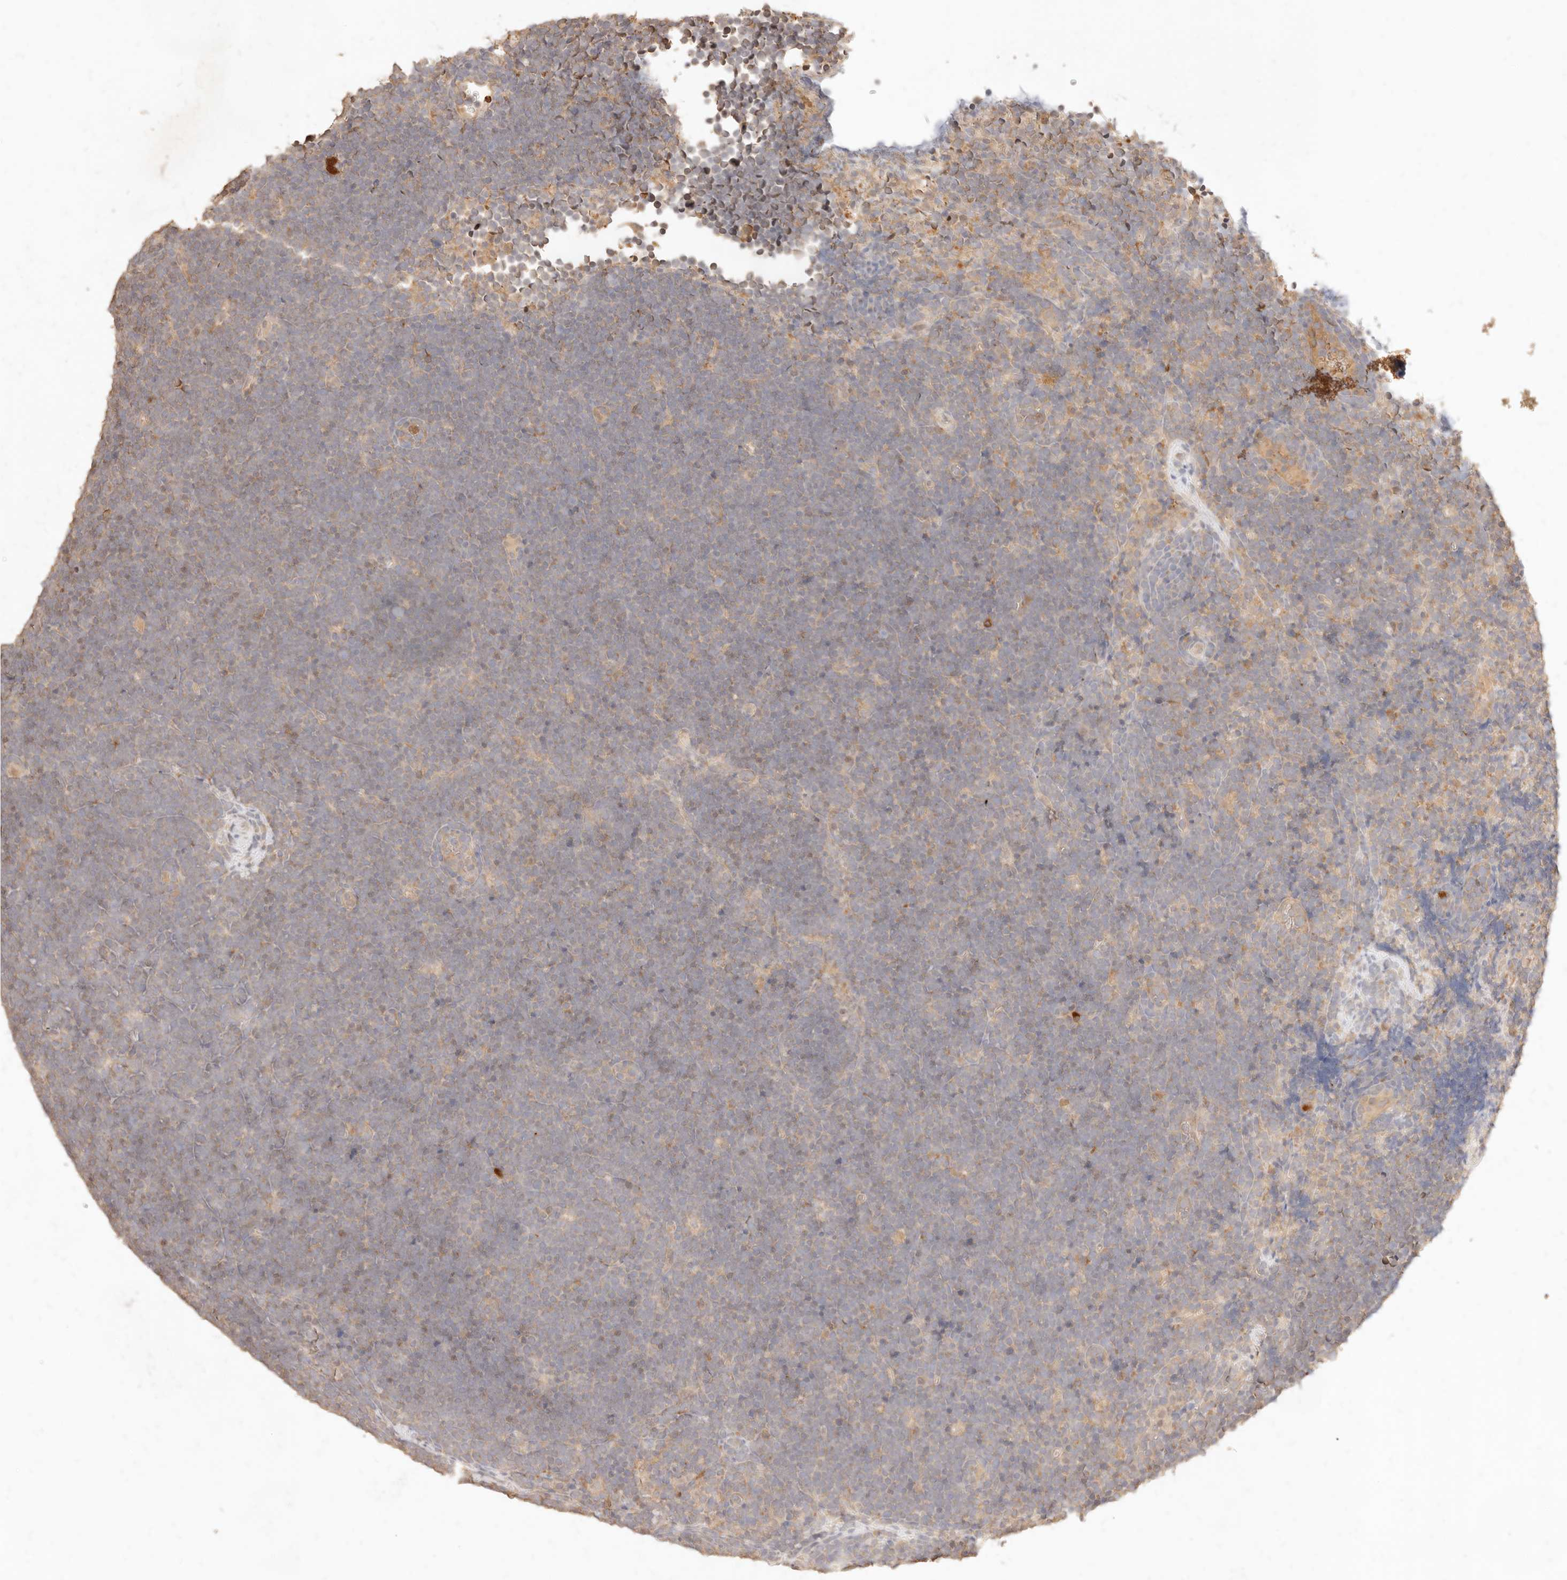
{"staining": {"intensity": "weak", "quantity": ">75%", "location": "cytoplasmic/membranous"}, "tissue": "lymphoma", "cell_type": "Tumor cells", "image_type": "cancer", "snomed": [{"axis": "morphology", "description": "Malignant lymphoma, non-Hodgkin's type, High grade"}, {"axis": "topography", "description": "Lymph node"}], "caption": "Human malignant lymphoma, non-Hodgkin's type (high-grade) stained with a protein marker displays weak staining in tumor cells.", "gene": "TMTC2", "patient": {"sex": "male", "age": 13}}